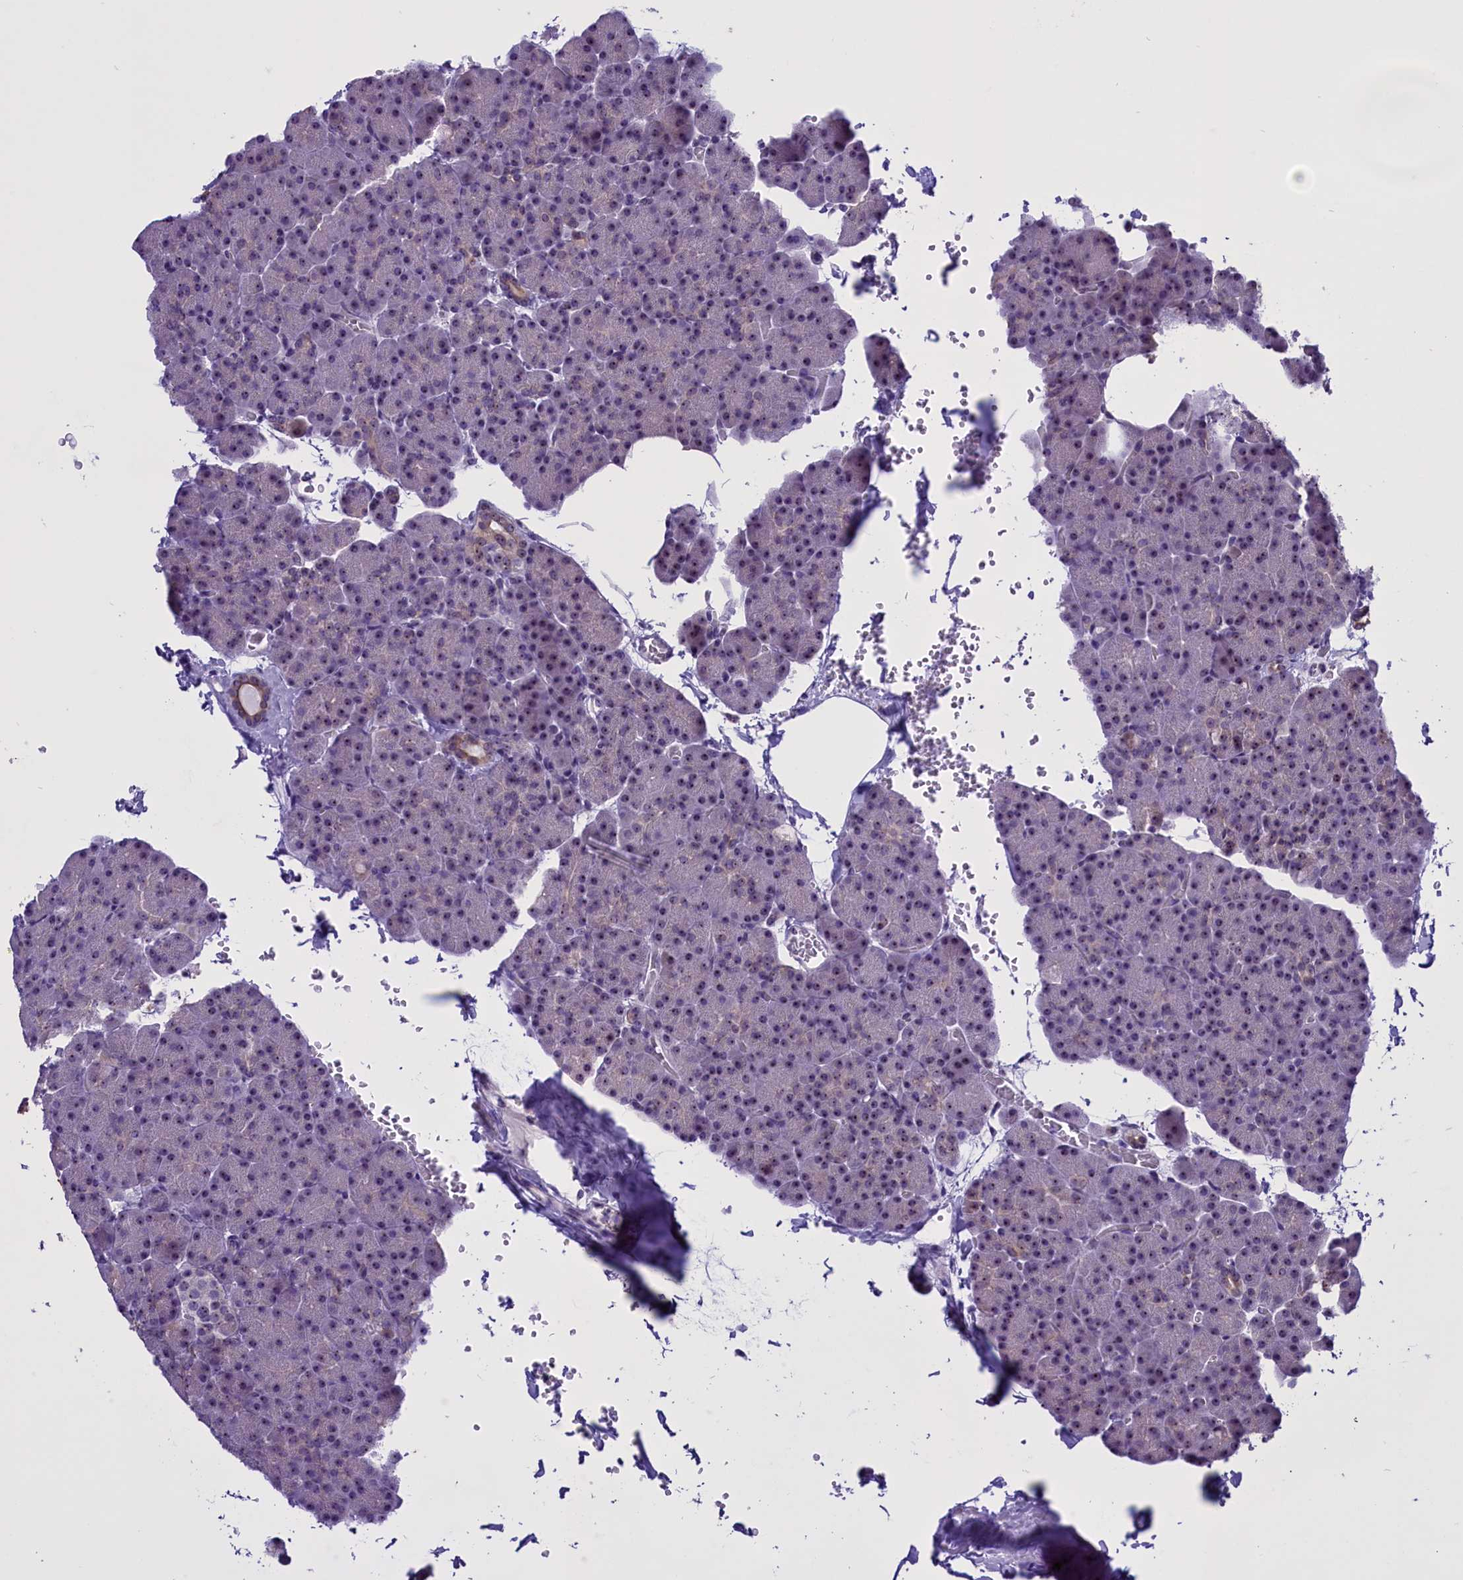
{"staining": {"intensity": "weak", "quantity": "25%-75%", "location": "nuclear"}, "tissue": "pancreas", "cell_type": "Exocrine glandular cells", "image_type": "normal", "snomed": [{"axis": "morphology", "description": "Normal tissue, NOS"}, {"axis": "topography", "description": "Pancreas"}], "caption": "Immunohistochemistry histopathology image of normal pancreas stained for a protein (brown), which reveals low levels of weak nuclear staining in approximately 25%-75% of exocrine glandular cells.", "gene": "TBL3", "patient": {"sex": "female", "age": 35}}